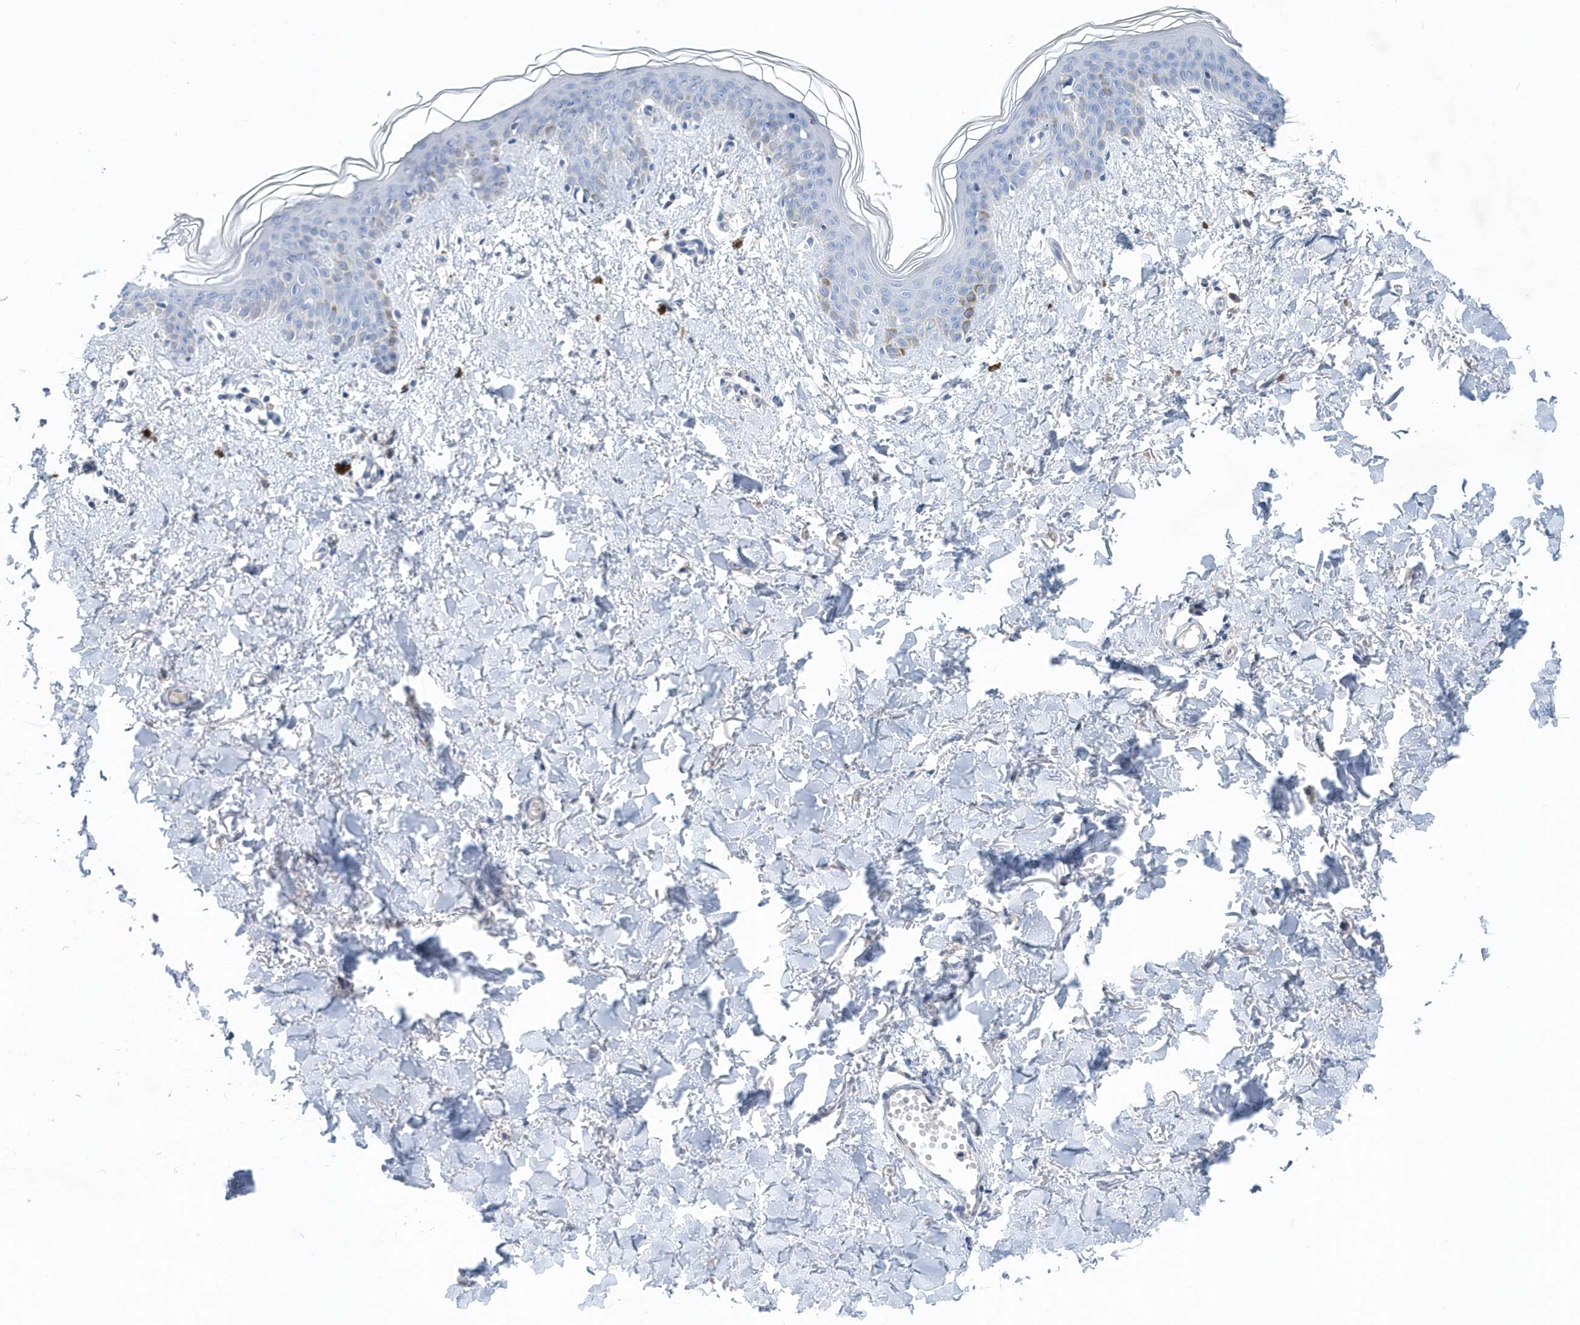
{"staining": {"intensity": "negative", "quantity": "none", "location": "none"}, "tissue": "skin", "cell_type": "Fibroblasts", "image_type": "normal", "snomed": [{"axis": "morphology", "description": "Normal tissue, NOS"}, {"axis": "topography", "description": "Skin"}], "caption": "DAB (3,3'-diaminobenzidine) immunohistochemical staining of normal human skin exhibits no significant expression in fibroblasts. The staining was performed using DAB (3,3'-diaminobenzidine) to visualize the protein expression in brown, while the nuclei were stained in blue with hematoxylin (Magnification: 20x).", "gene": "PFN2", "patient": {"sex": "female", "age": 46}}